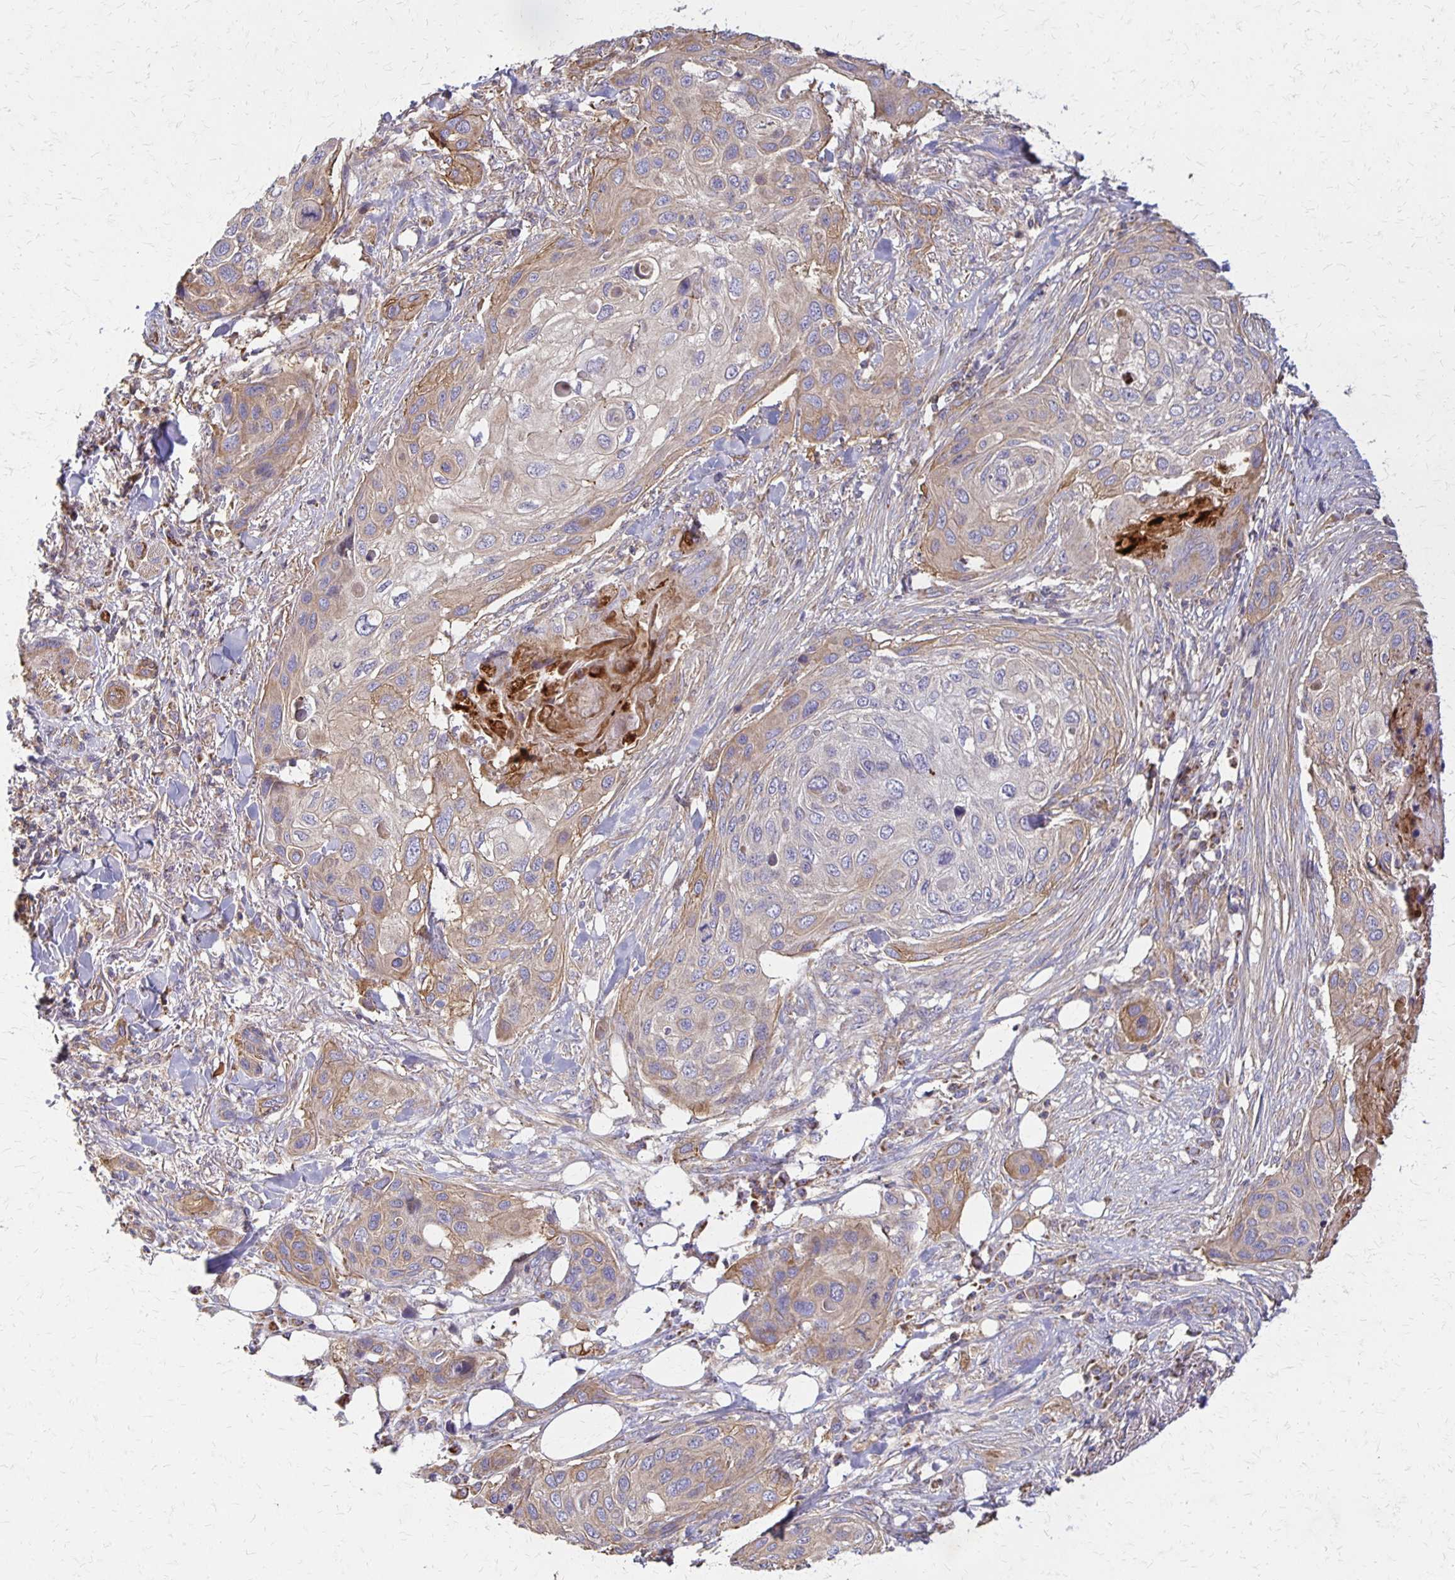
{"staining": {"intensity": "weak", "quantity": "25%-75%", "location": "cytoplasmic/membranous"}, "tissue": "skin cancer", "cell_type": "Tumor cells", "image_type": "cancer", "snomed": [{"axis": "morphology", "description": "Squamous cell carcinoma, NOS"}, {"axis": "topography", "description": "Skin"}], "caption": "Protein staining exhibits weak cytoplasmic/membranous expression in approximately 25%-75% of tumor cells in skin cancer.", "gene": "EIF4EBP2", "patient": {"sex": "female", "age": 87}}